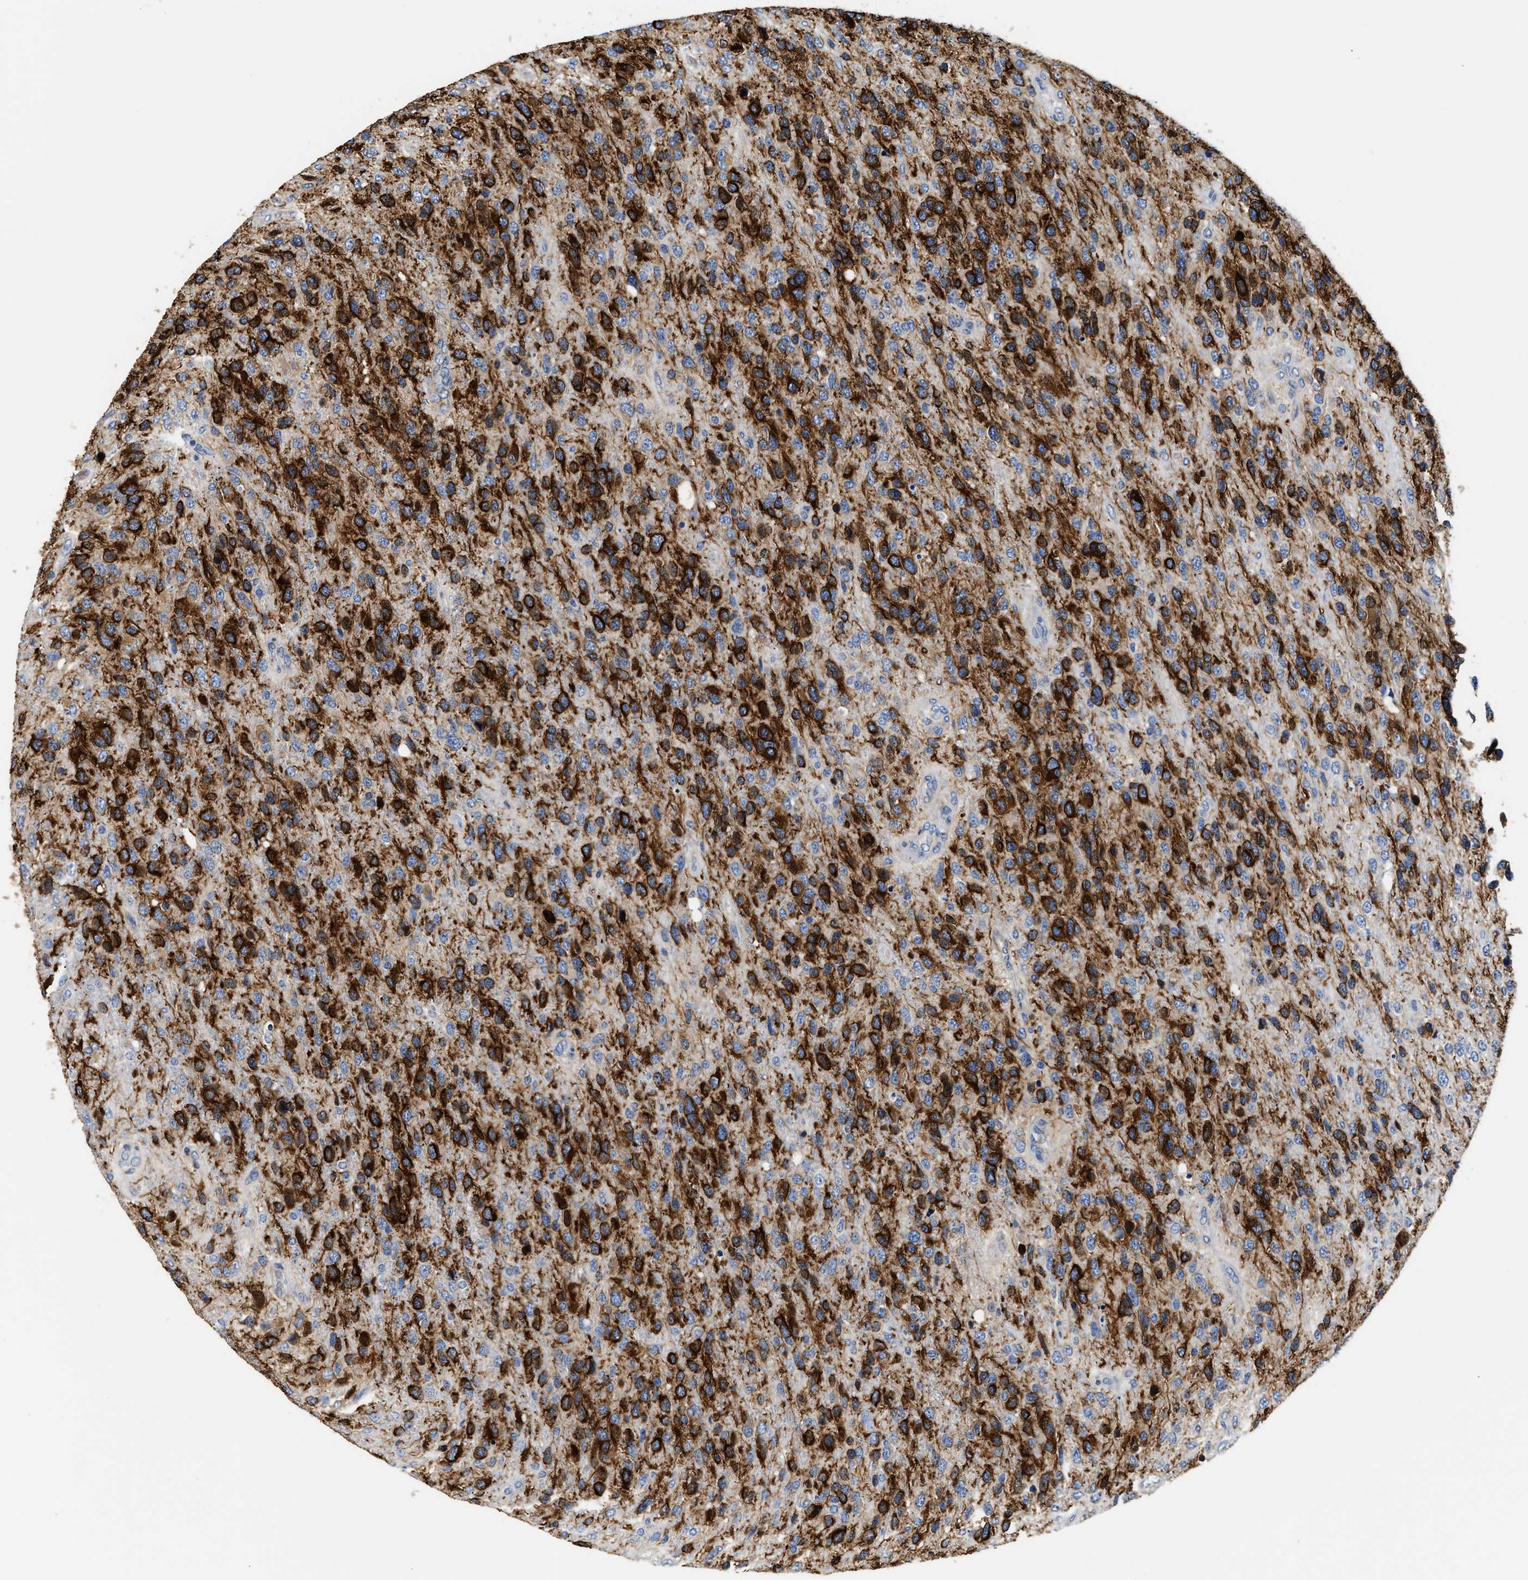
{"staining": {"intensity": "strong", "quantity": "25%-75%", "location": "cytoplasmic/membranous"}, "tissue": "glioma", "cell_type": "Tumor cells", "image_type": "cancer", "snomed": [{"axis": "morphology", "description": "Glioma, malignant, High grade"}, {"axis": "topography", "description": "Brain"}], "caption": "DAB (3,3'-diaminobenzidine) immunohistochemical staining of glioma demonstrates strong cytoplasmic/membranous protein staining in about 25%-75% of tumor cells.", "gene": "ACADVL", "patient": {"sex": "female", "age": 58}}